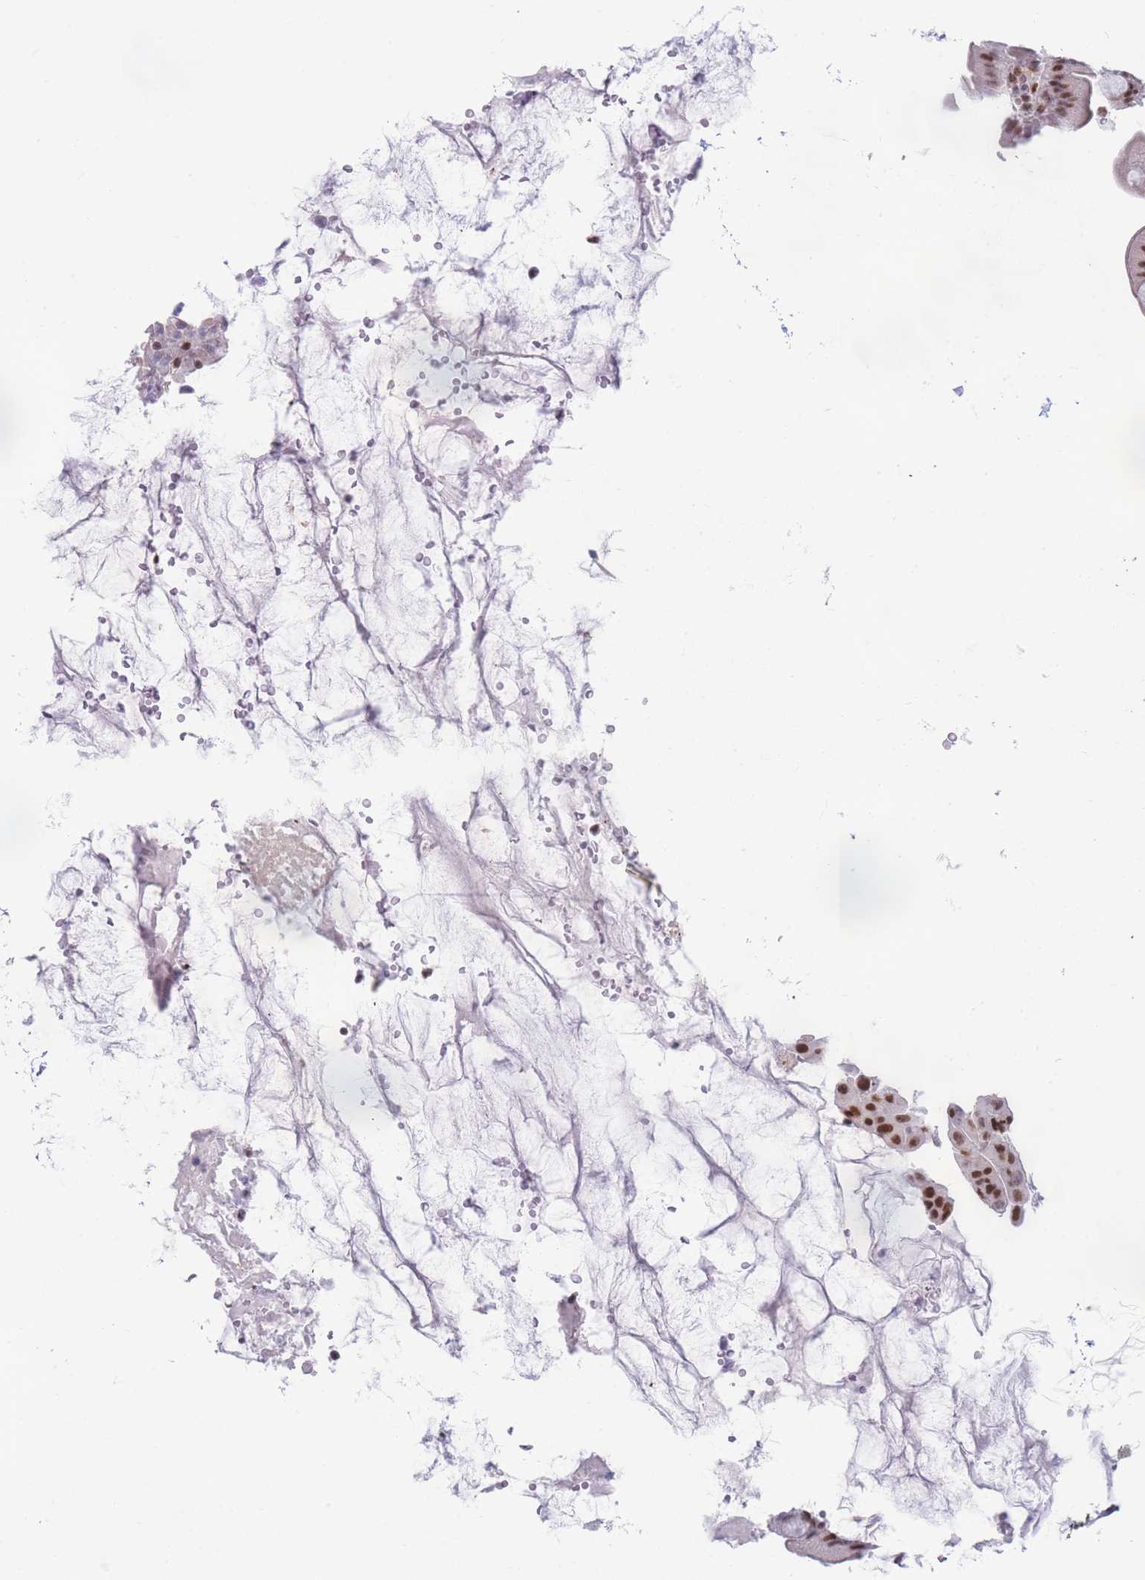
{"staining": {"intensity": "moderate", "quantity": ">75%", "location": "nuclear"}, "tissue": "small intestine", "cell_type": "Glandular cells", "image_type": "normal", "snomed": [{"axis": "morphology", "description": "Normal tissue, NOS"}, {"axis": "topography", "description": "Small intestine"}], "caption": "Glandular cells demonstrate medium levels of moderate nuclear expression in approximately >75% of cells in normal small intestine. (Stains: DAB in brown, nuclei in blue, Microscopy: brightfield microscopy at high magnification).", "gene": "DNAJC3", "patient": {"sex": "female", "age": 68}}